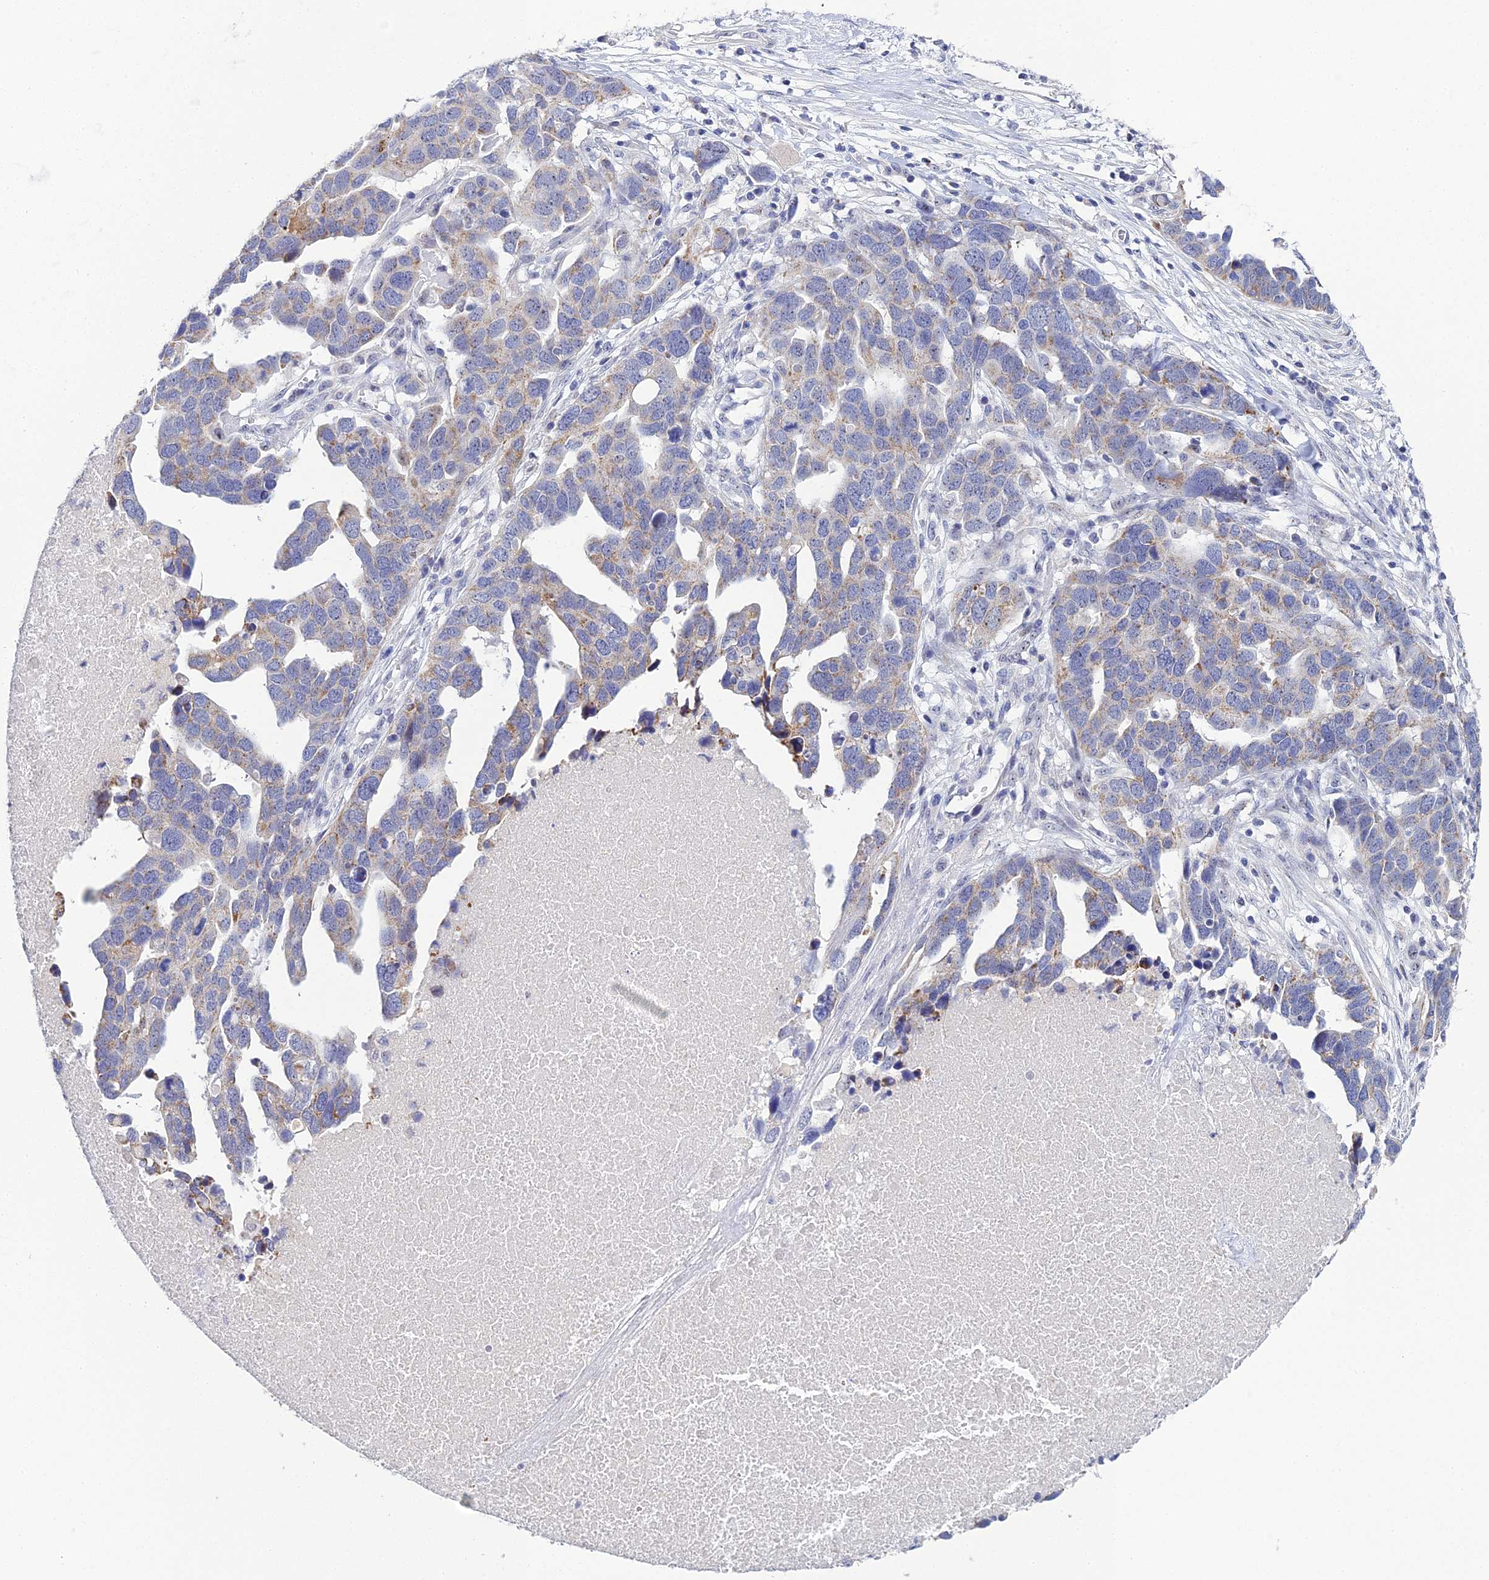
{"staining": {"intensity": "weak", "quantity": "25%-75%", "location": "cytoplasmic/membranous"}, "tissue": "ovarian cancer", "cell_type": "Tumor cells", "image_type": "cancer", "snomed": [{"axis": "morphology", "description": "Cystadenocarcinoma, serous, NOS"}, {"axis": "topography", "description": "Ovary"}], "caption": "Immunohistochemistry staining of serous cystadenocarcinoma (ovarian), which reveals low levels of weak cytoplasmic/membranous positivity in about 25%-75% of tumor cells indicating weak cytoplasmic/membranous protein positivity. The staining was performed using DAB (brown) for protein detection and nuclei were counterstained in hematoxylin (blue).", "gene": "PLPP4", "patient": {"sex": "female", "age": 54}}